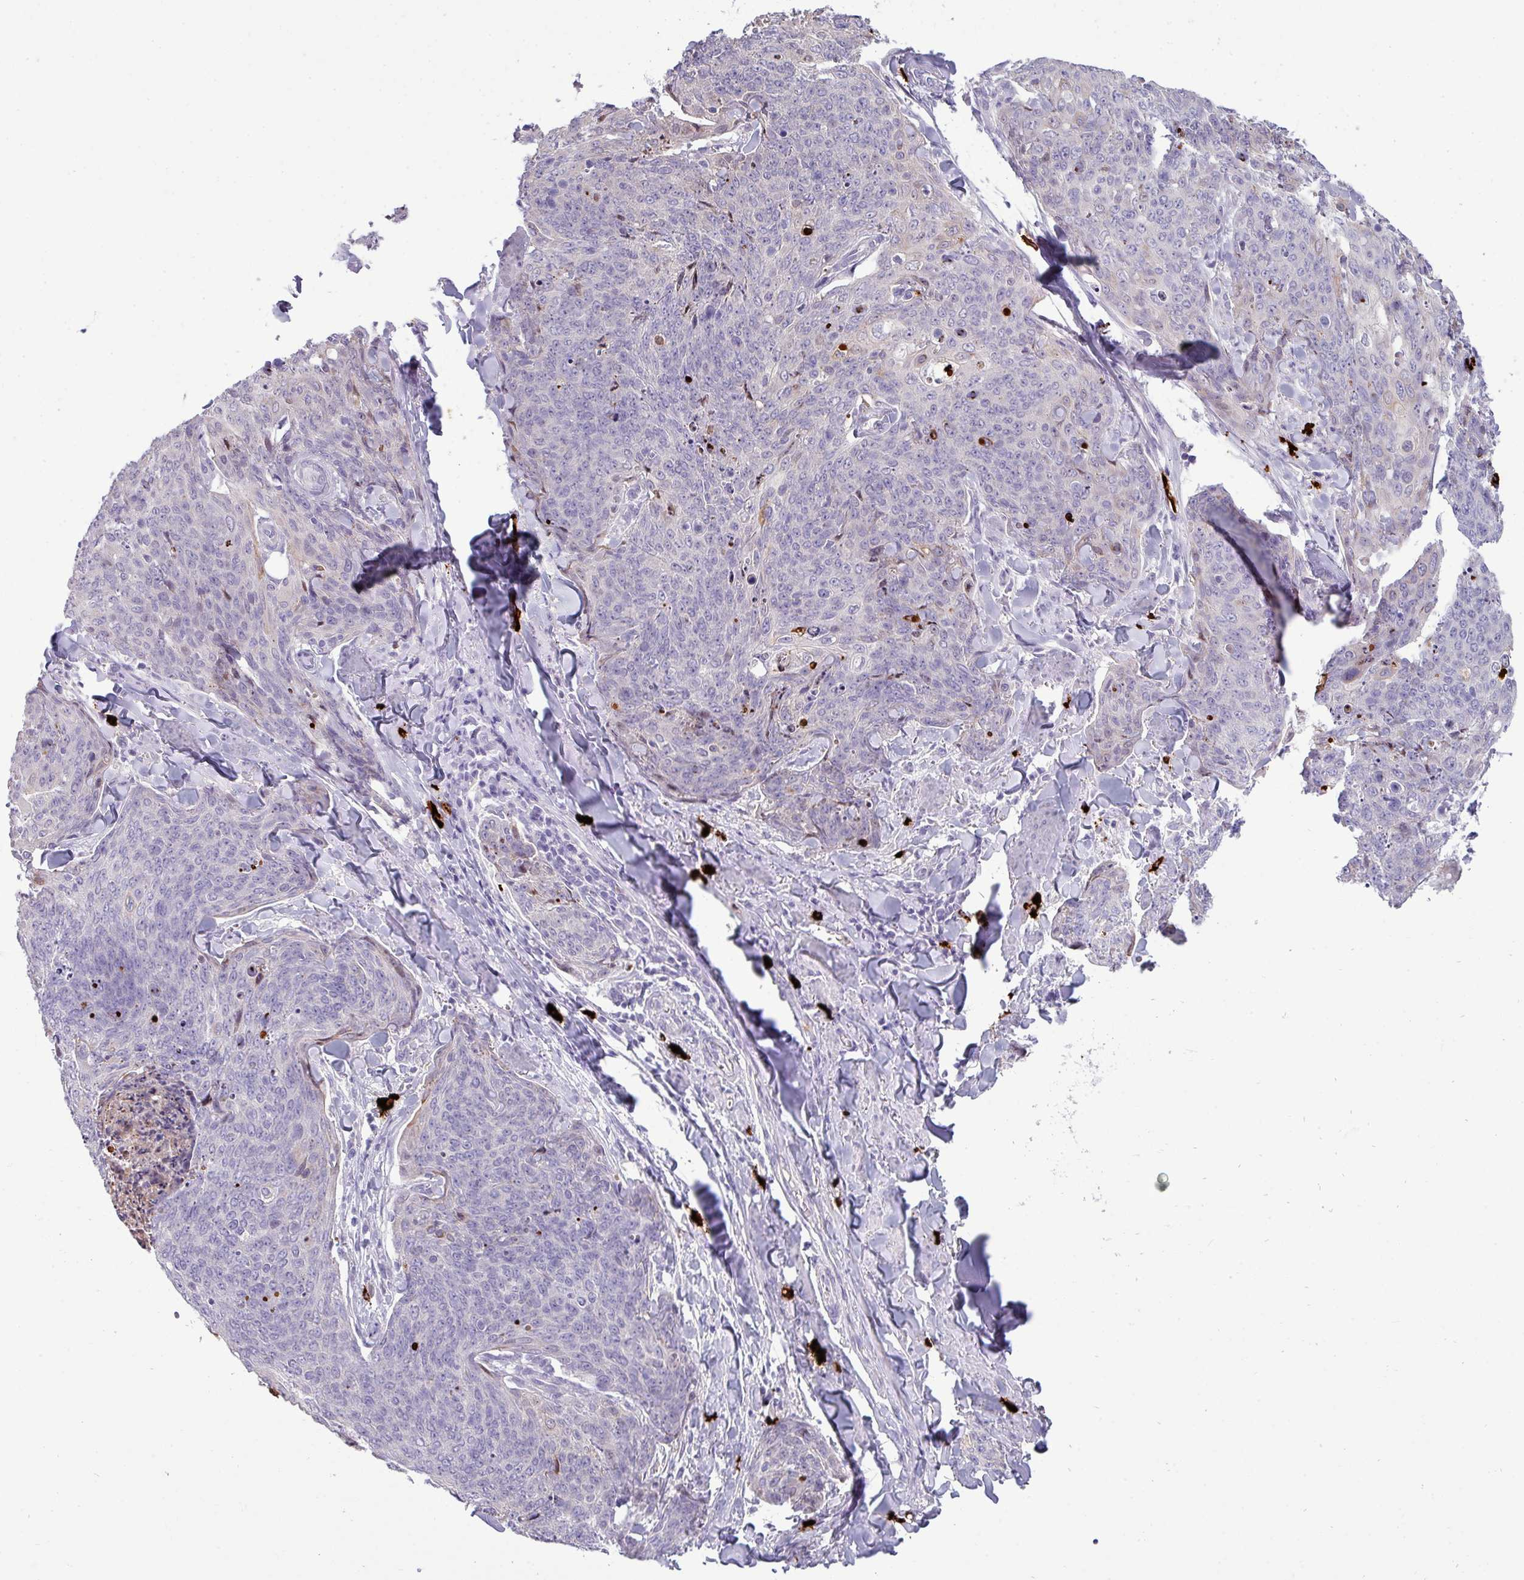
{"staining": {"intensity": "negative", "quantity": "none", "location": "none"}, "tissue": "skin cancer", "cell_type": "Tumor cells", "image_type": "cancer", "snomed": [{"axis": "morphology", "description": "Squamous cell carcinoma, NOS"}, {"axis": "topography", "description": "Skin"}, {"axis": "topography", "description": "Vulva"}], "caption": "Micrograph shows no protein positivity in tumor cells of skin cancer tissue.", "gene": "TRIM39", "patient": {"sex": "female", "age": 85}}